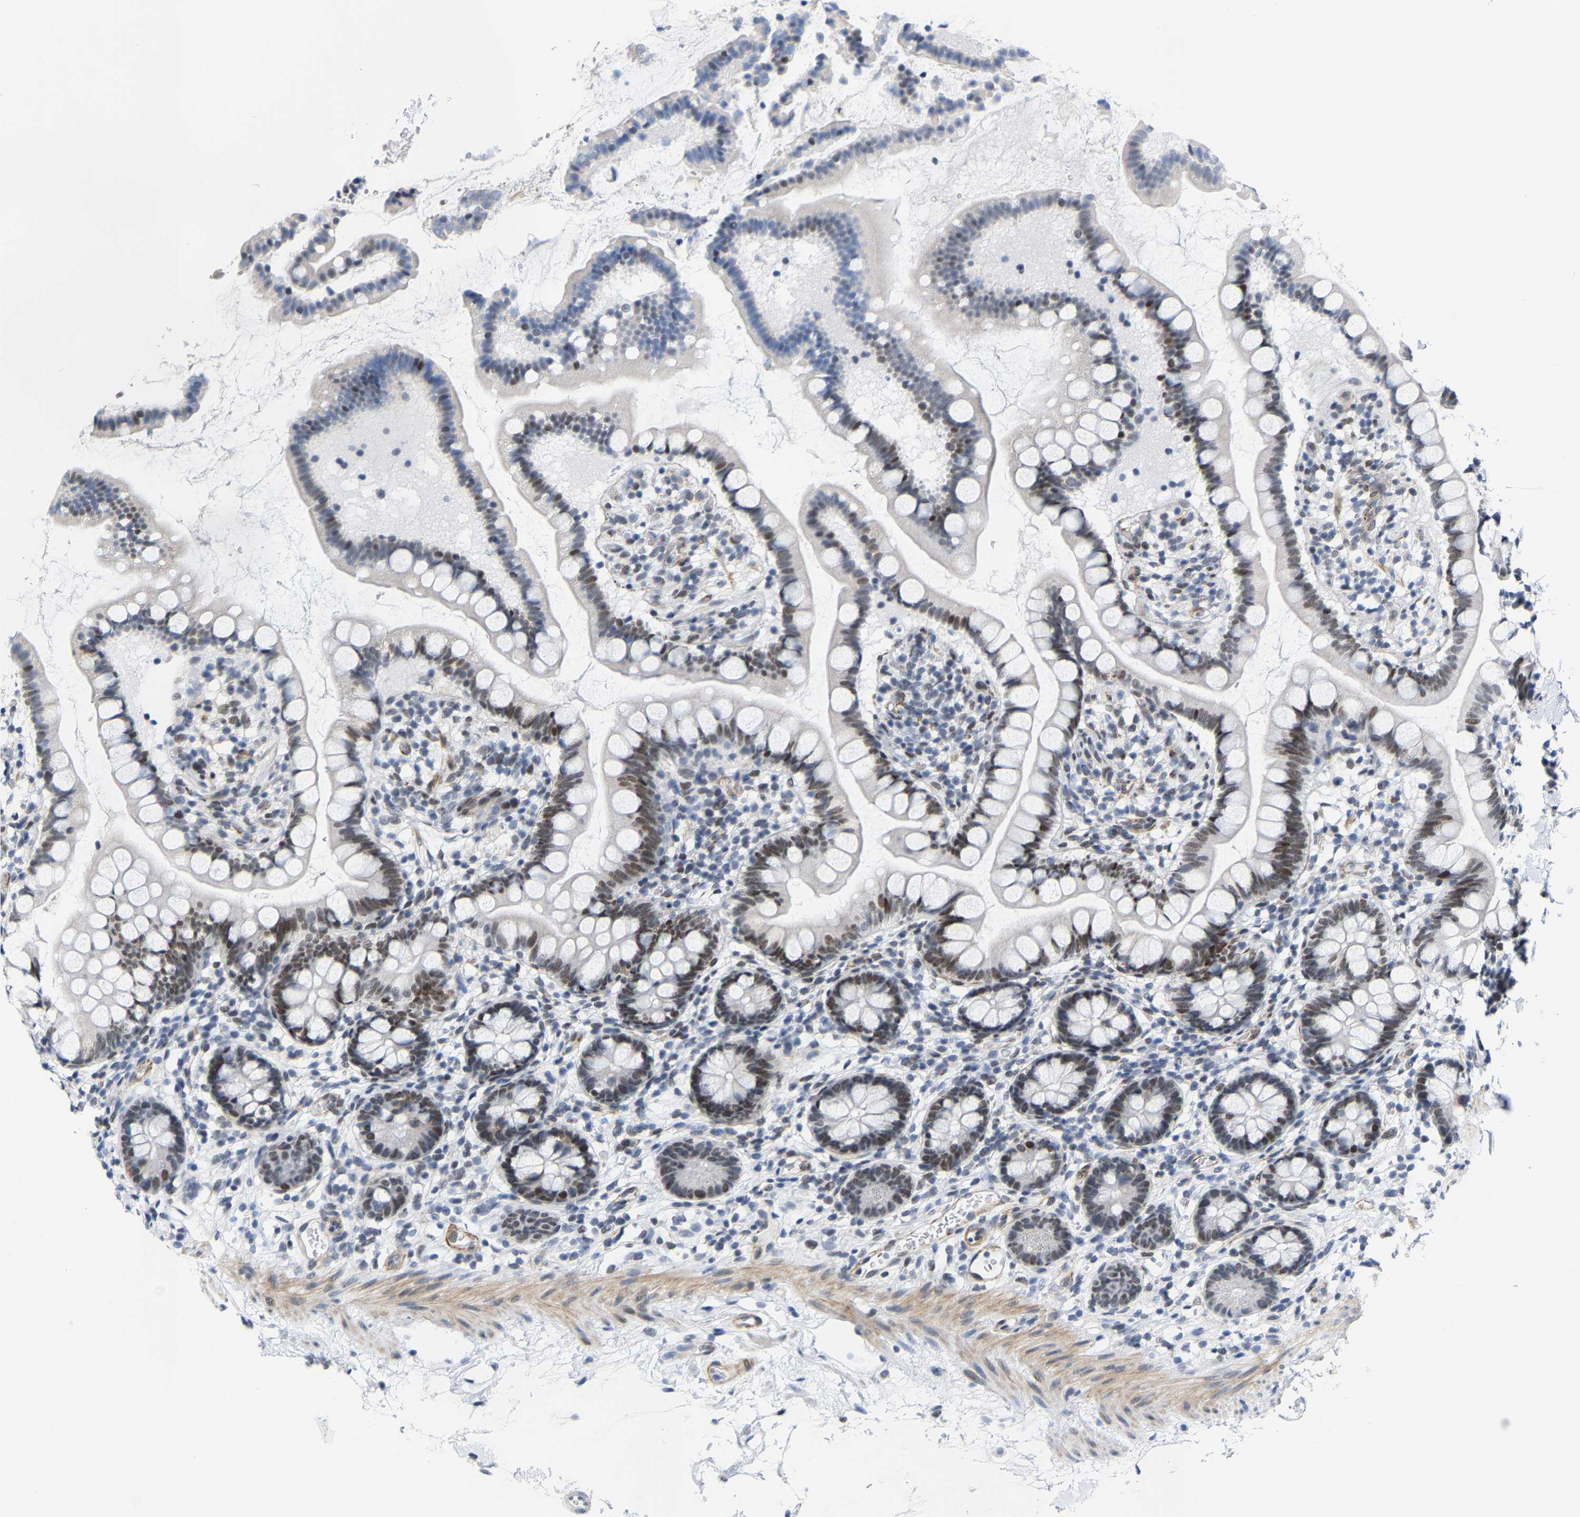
{"staining": {"intensity": "moderate", "quantity": "25%-75%", "location": "nuclear"}, "tissue": "small intestine", "cell_type": "Glandular cells", "image_type": "normal", "snomed": [{"axis": "morphology", "description": "Normal tissue, NOS"}, {"axis": "topography", "description": "Small intestine"}], "caption": "Moderate nuclear staining for a protein is identified in about 25%-75% of glandular cells of normal small intestine using immunohistochemistry.", "gene": "FAM180A", "patient": {"sex": "female", "age": 84}}